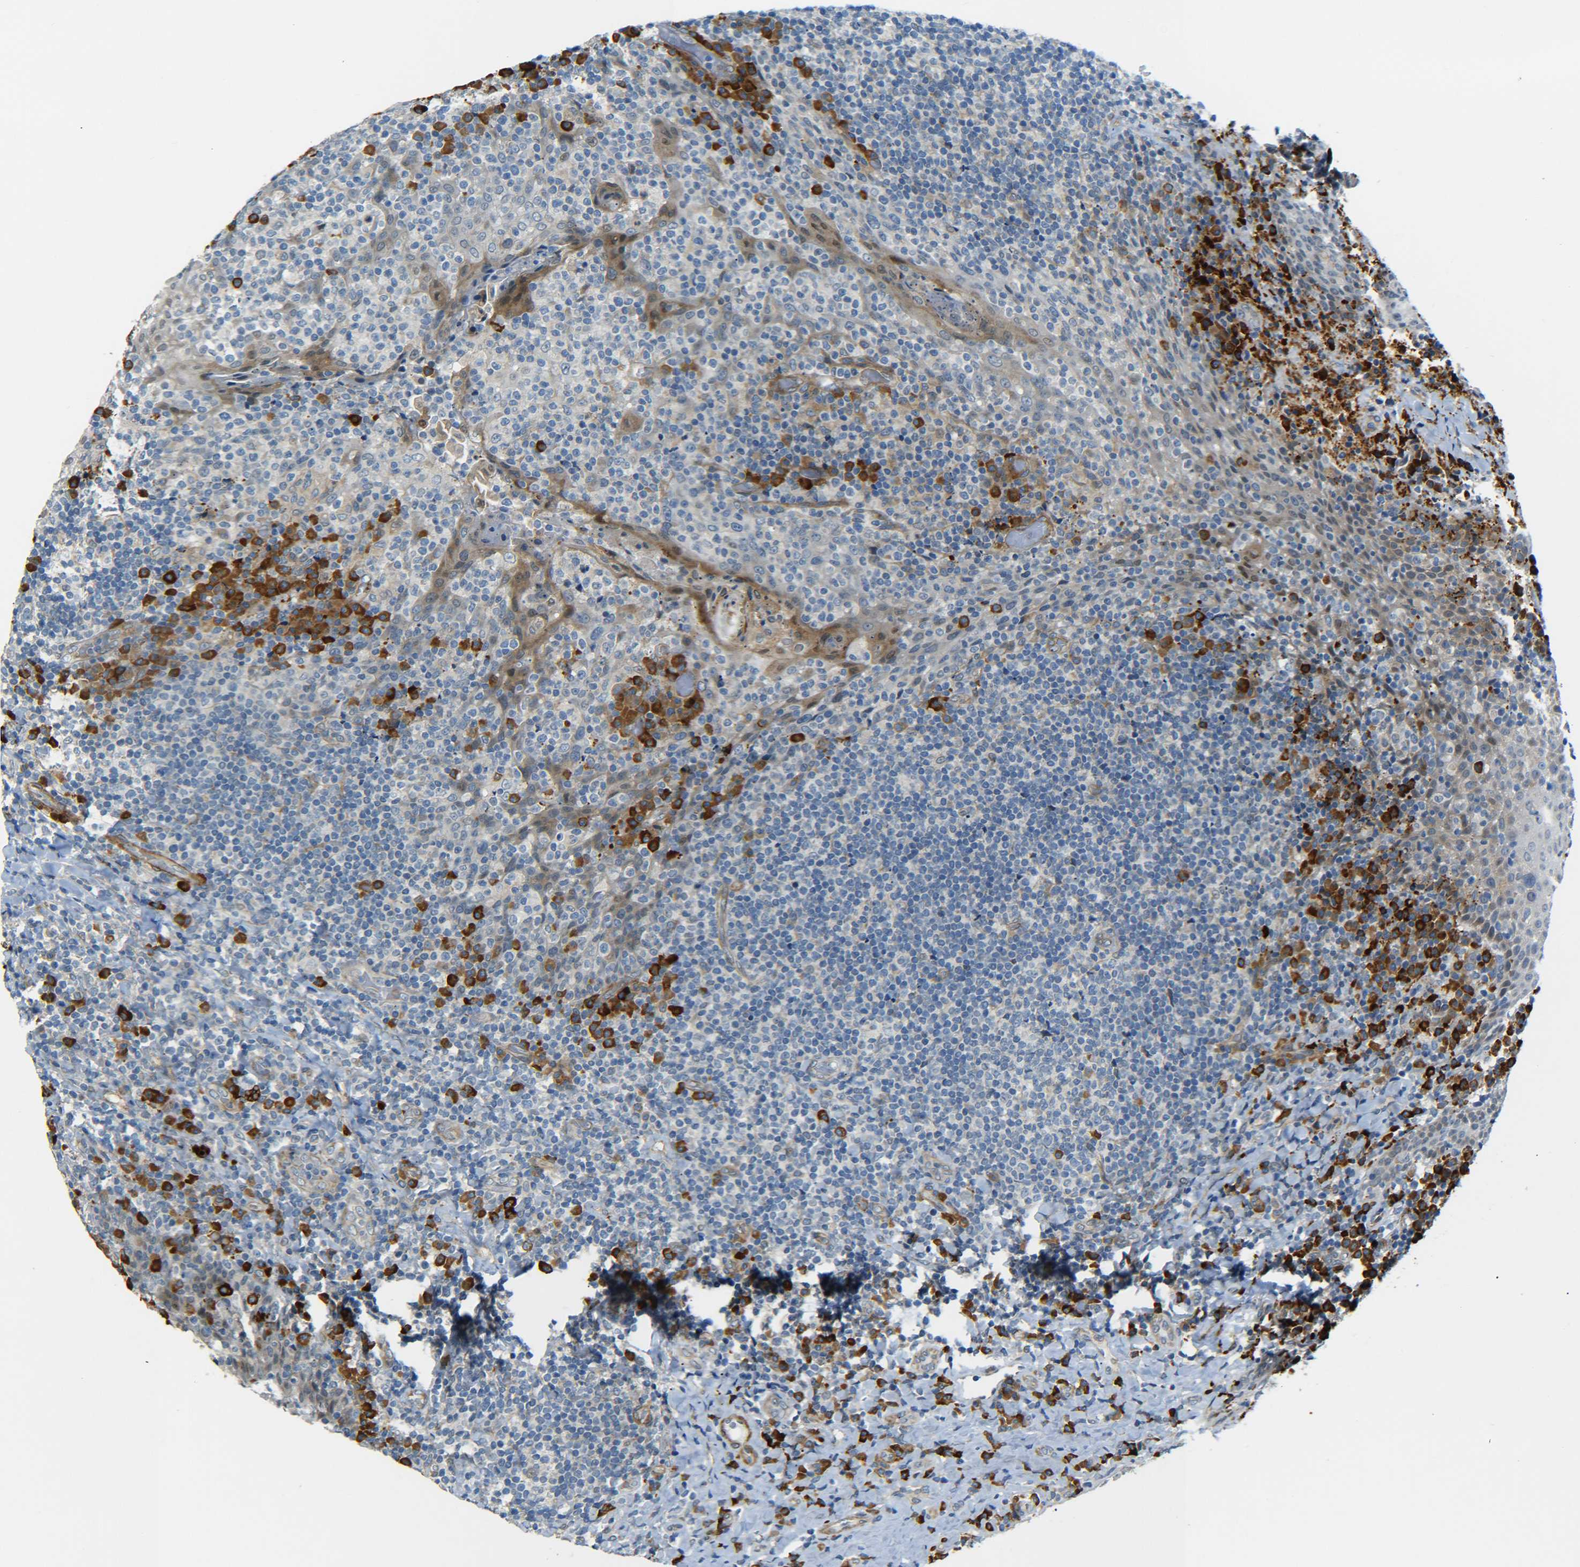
{"staining": {"intensity": "strong", "quantity": "<25%", "location": "cytoplasmic/membranous"}, "tissue": "tonsil", "cell_type": "Germinal center cells", "image_type": "normal", "snomed": [{"axis": "morphology", "description": "Normal tissue, NOS"}, {"axis": "topography", "description": "Tonsil"}], "caption": "A brown stain labels strong cytoplasmic/membranous expression of a protein in germinal center cells of normal human tonsil.", "gene": "MEIS1", "patient": {"sex": "male", "age": 17}}